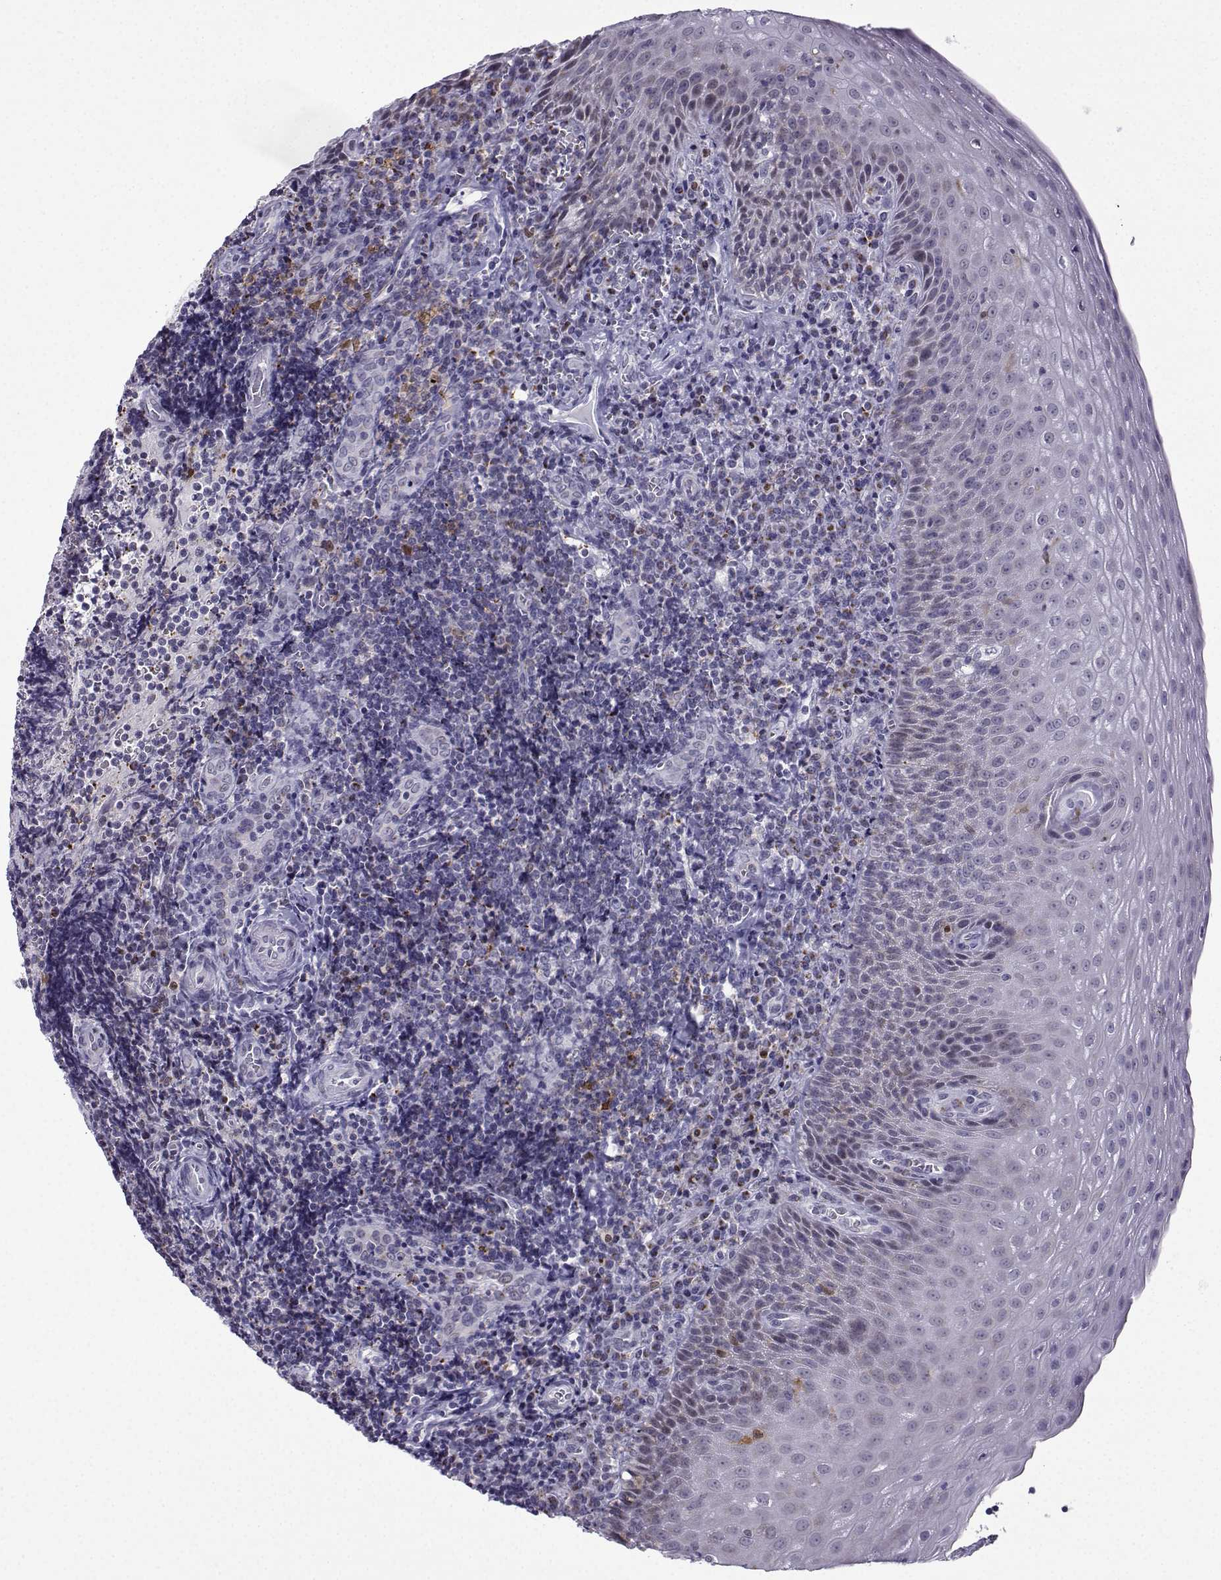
{"staining": {"intensity": "moderate", "quantity": "<25%", "location": "cytoplasmic/membranous,nuclear"}, "tissue": "tonsil", "cell_type": "Germinal center cells", "image_type": "normal", "snomed": [{"axis": "morphology", "description": "Normal tissue, NOS"}, {"axis": "morphology", "description": "Inflammation, NOS"}, {"axis": "topography", "description": "Tonsil"}], "caption": "Immunohistochemistry histopathology image of unremarkable tonsil: human tonsil stained using immunohistochemistry (IHC) displays low levels of moderate protein expression localized specifically in the cytoplasmic/membranous,nuclear of germinal center cells, appearing as a cytoplasmic/membranous,nuclear brown color.", "gene": "HTR7", "patient": {"sex": "female", "age": 31}}